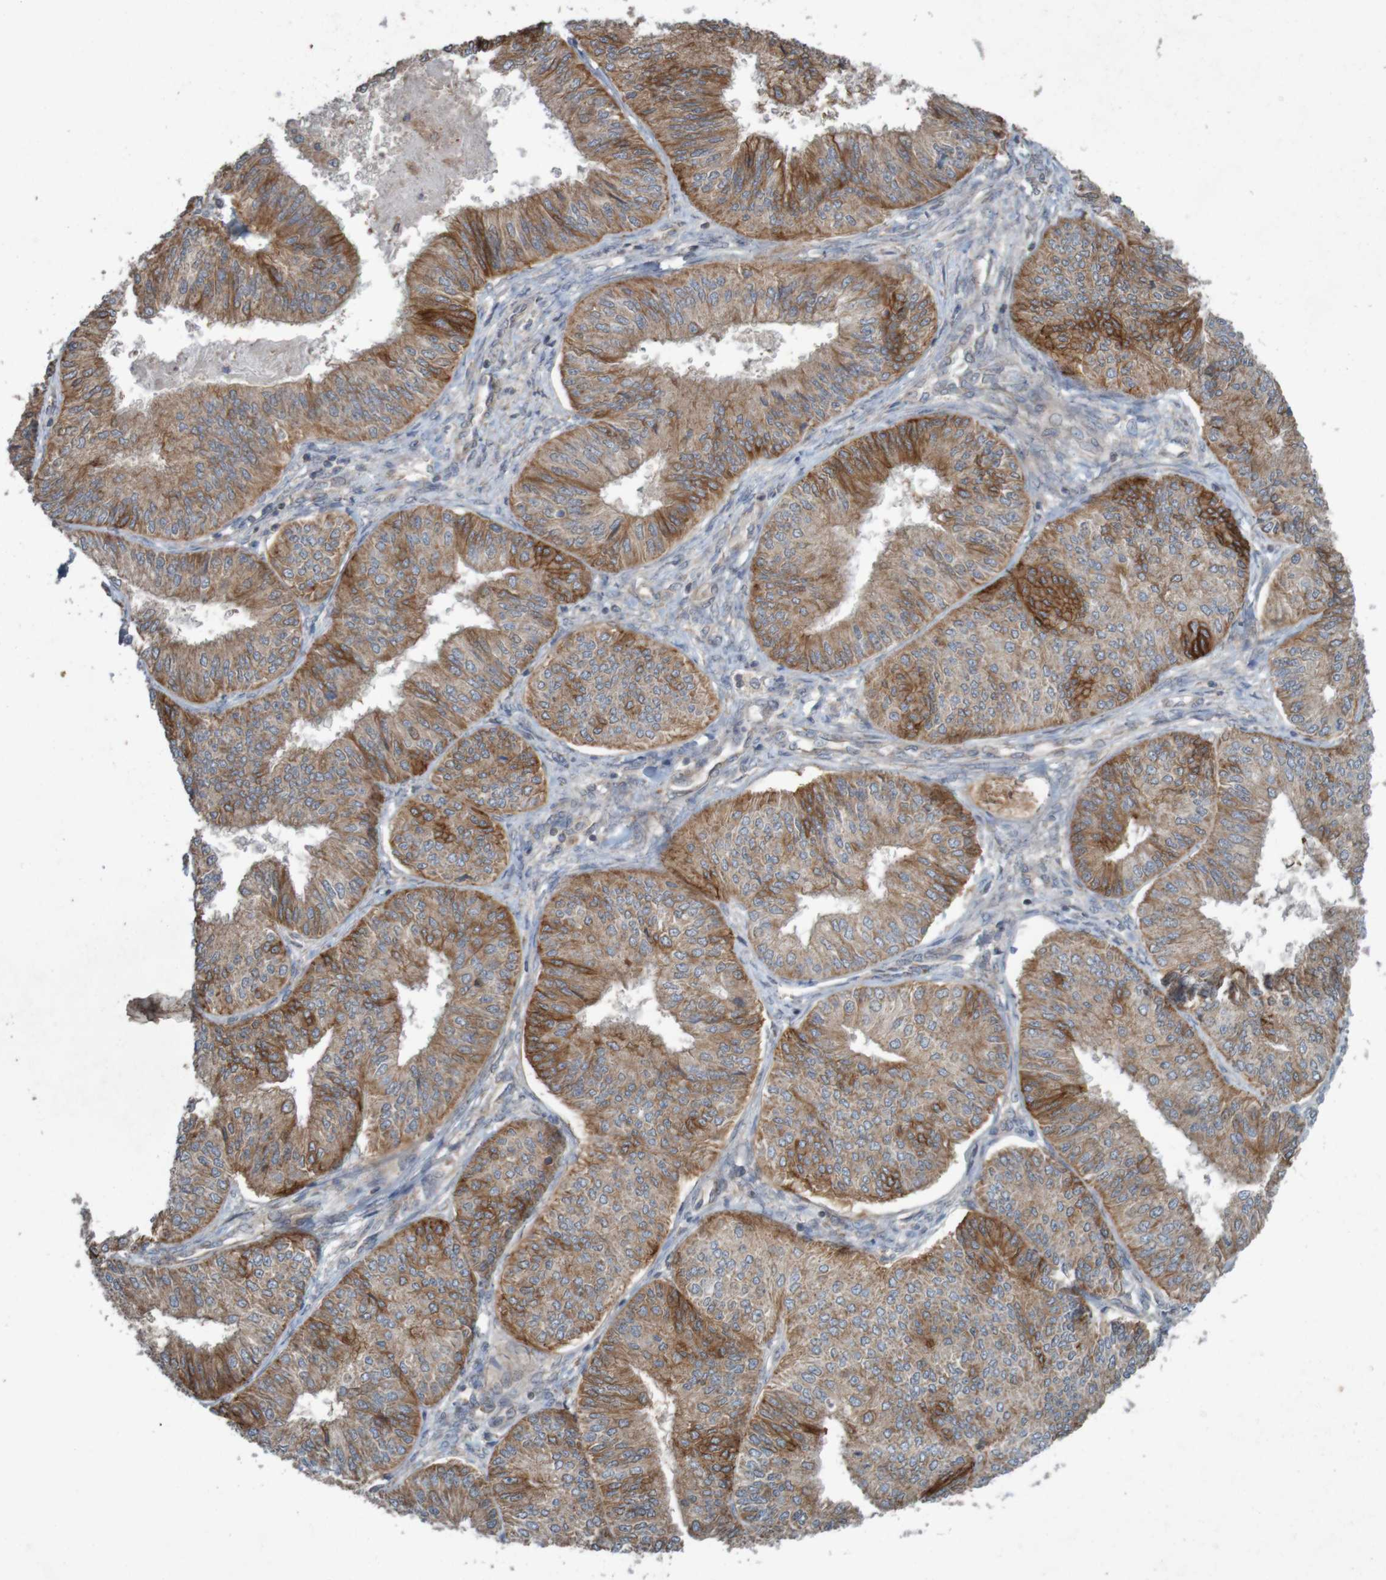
{"staining": {"intensity": "moderate", "quantity": ">75%", "location": "cytoplasmic/membranous"}, "tissue": "endometrial cancer", "cell_type": "Tumor cells", "image_type": "cancer", "snomed": [{"axis": "morphology", "description": "Adenocarcinoma, NOS"}, {"axis": "topography", "description": "Endometrium"}], "caption": "Immunohistochemical staining of endometrial cancer (adenocarcinoma) reveals medium levels of moderate cytoplasmic/membranous positivity in approximately >75% of tumor cells. (Stains: DAB in brown, nuclei in blue, Microscopy: brightfield microscopy at high magnification).", "gene": "B3GAT2", "patient": {"sex": "female", "age": 58}}